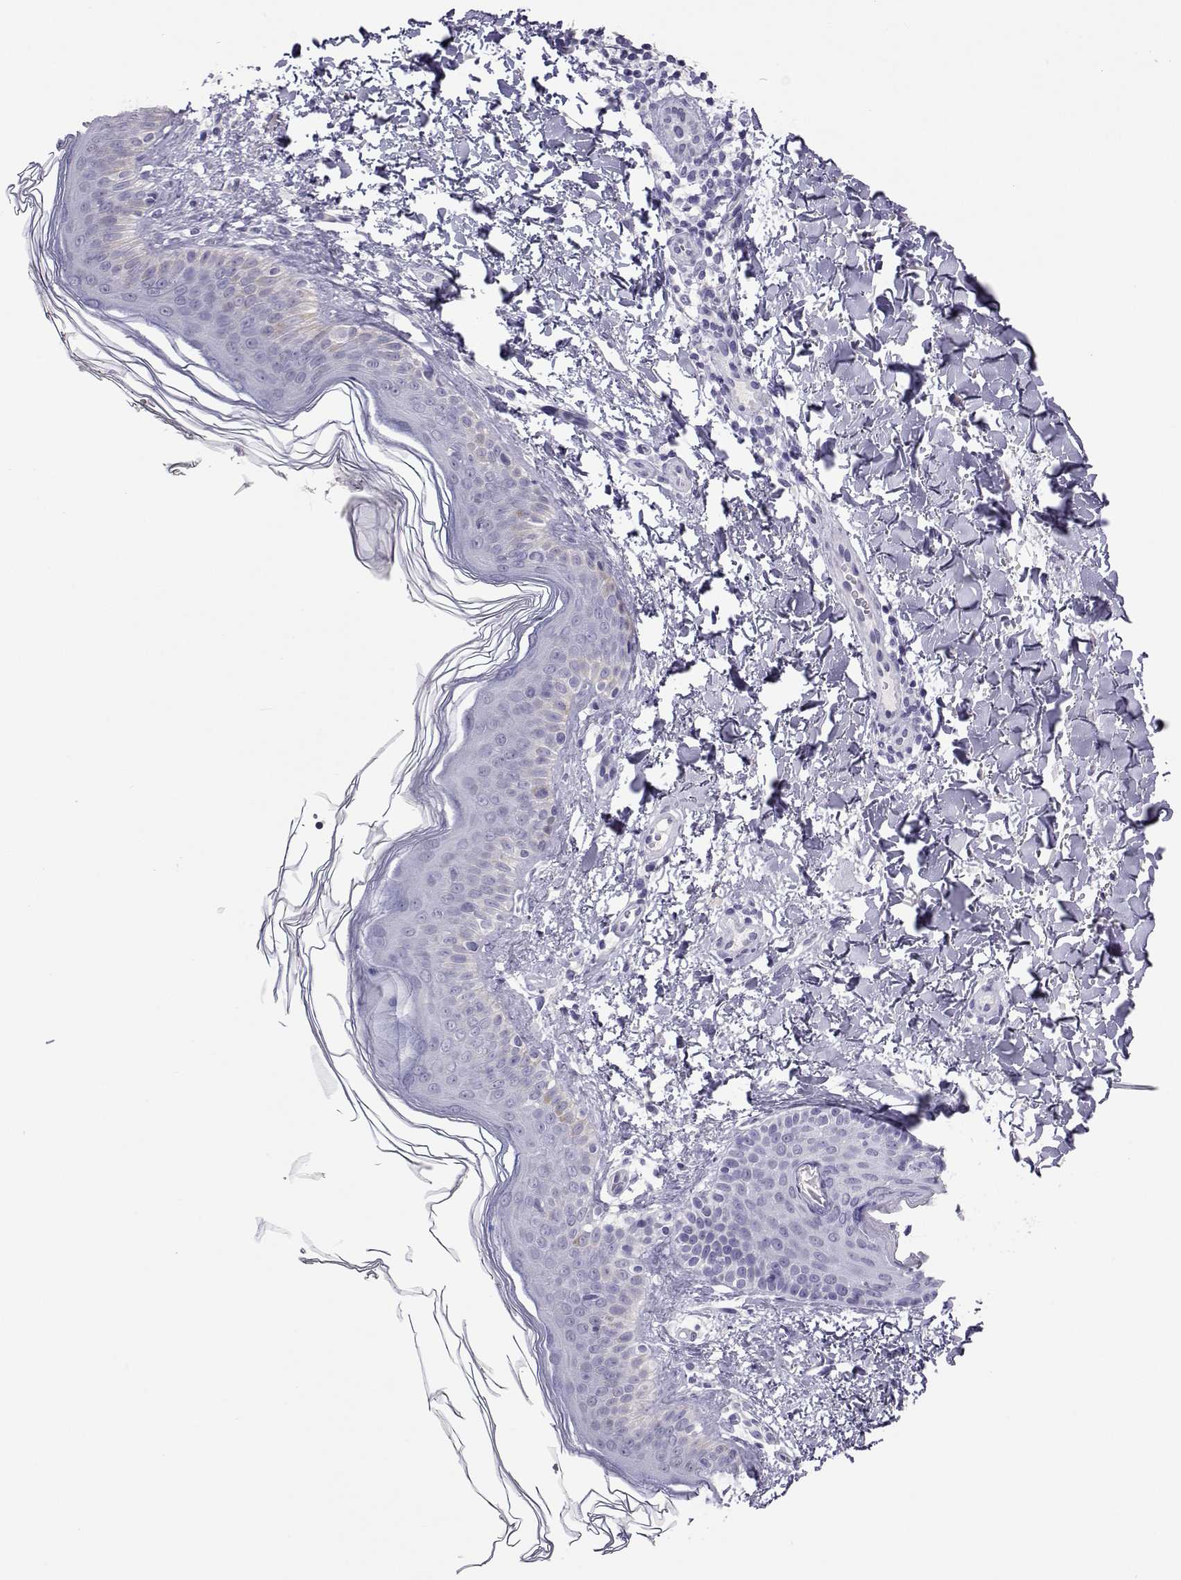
{"staining": {"intensity": "negative", "quantity": "none", "location": "none"}, "tissue": "skin cancer", "cell_type": "Tumor cells", "image_type": "cancer", "snomed": [{"axis": "morphology", "description": "Normal tissue, NOS"}, {"axis": "morphology", "description": "Basal cell carcinoma"}, {"axis": "topography", "description": "Skin"}], "caption": "A high-resolution histopathology image shows IHC staining of skin cancer (basal cell carcinoma), which demonstrates no significant positivity in tumor cells.", "gene": "PMCH", "patient": {"sex": "male", "age": 46}}